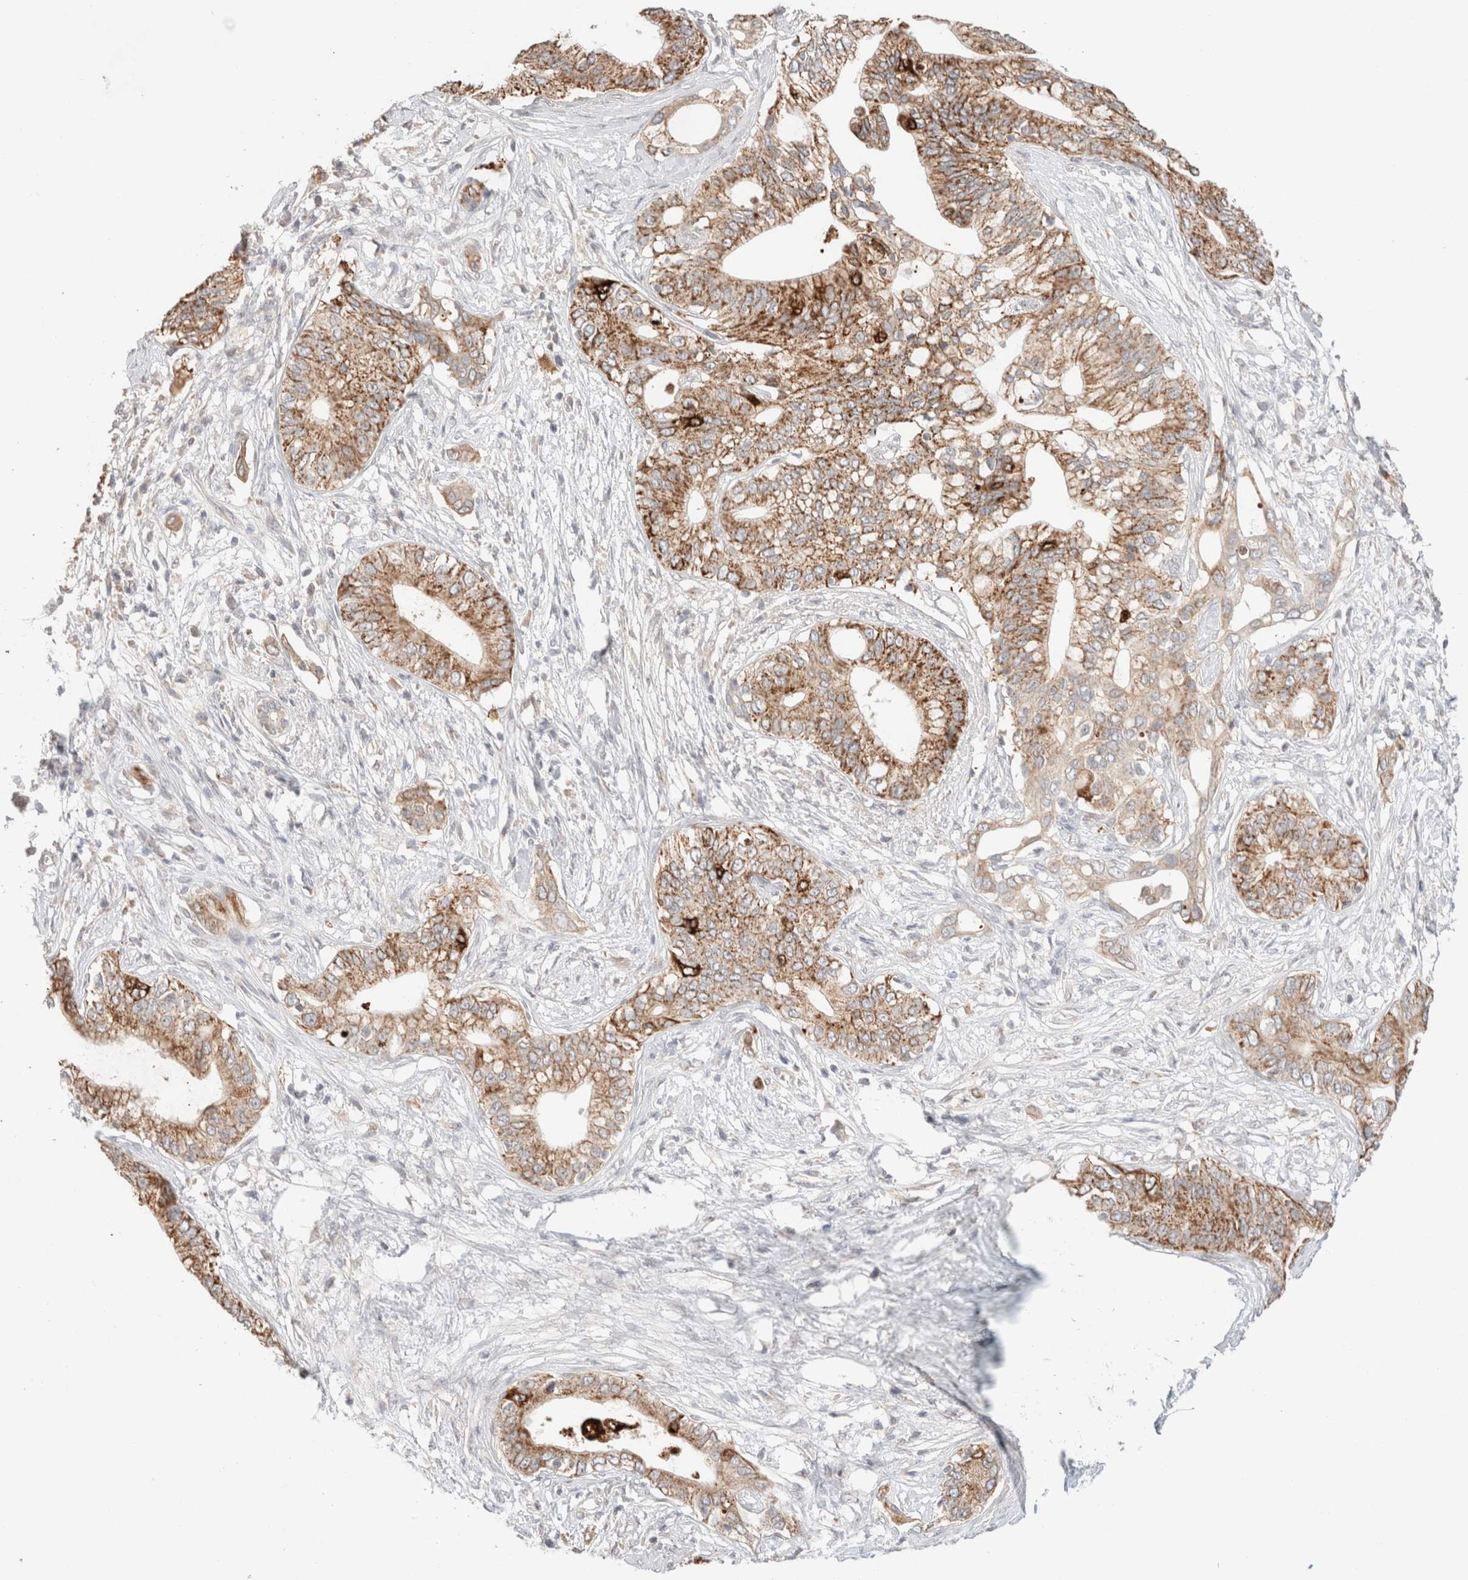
{"staining": {"intensity": "moderate", "quantity": ">75%", "location": "cytoplasmic/membranous"}, "tissue": "pancreatic cancer", "cell_type": "Tumor cells", "image_type": "cancer", "snomed": [{"axis": "morphology", "description": "Normal tissue, NOS"}, {"axis": "morphology", "description": "Adenocarcinoma, NOS"}, {"axis": "topography", "description": "Pancreas"}, {"axis": "topography", "description": "Peripheral nerve tissue"}], "caption": "The photomicrograph displays staining of pancreatic cancer, revealing moderate cytoplasmic/membranous protein staining (brown color) within tumor cells.", "gene": "TRIM41", "patient": {"sex": "male", "age": 59}}